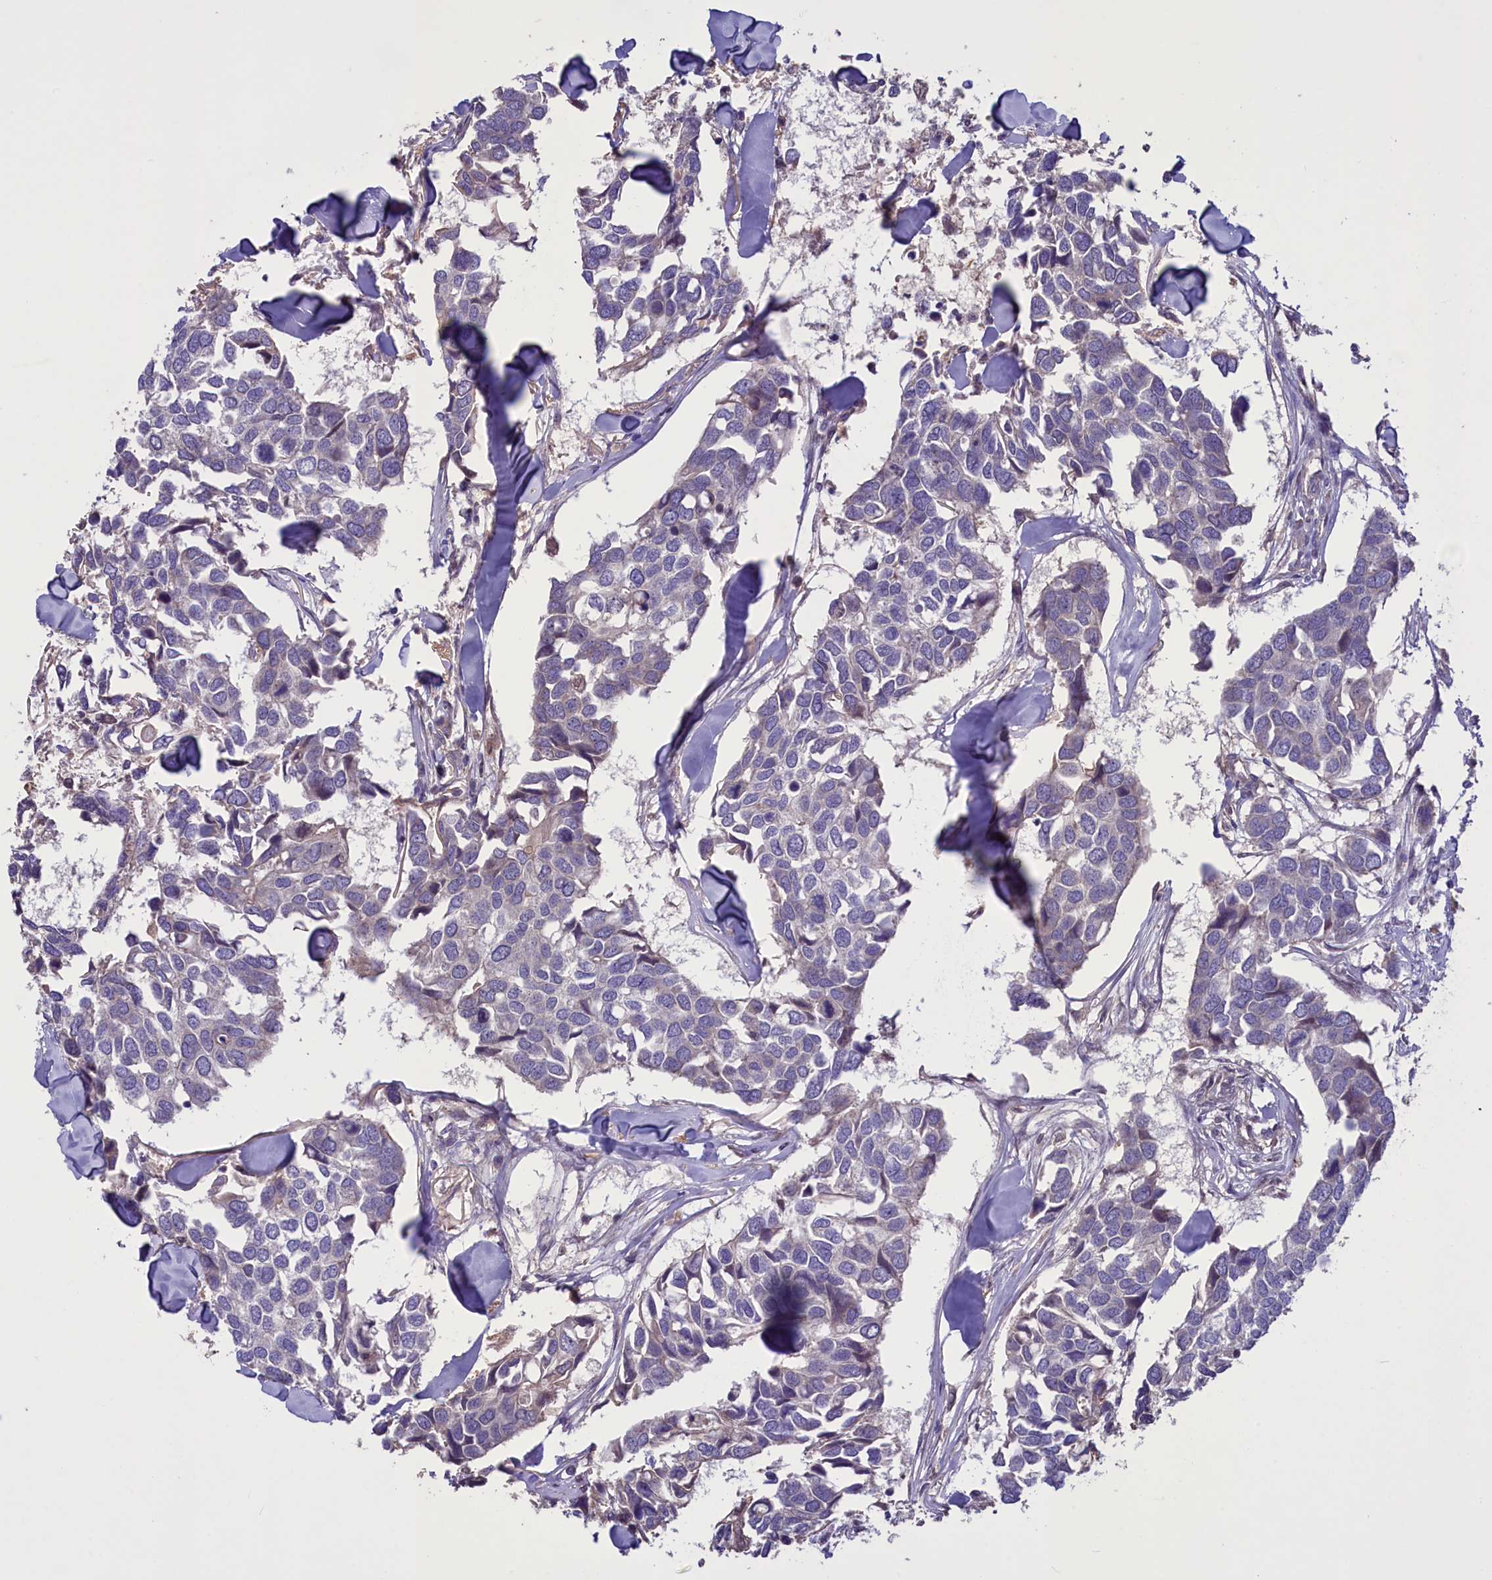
{"staining": {"intensity": "negative", "quantity": "none", "location": "none"}, "tissue": "breast cancer", "cell_type": "Tumor cells", "image_type": "cancer", "snomed": [{"axis": "morphology", "description": "Duct carcinoma"}, {"axis": "topography", "description": "Breast"}], "caption": "Immunohistochemistry histopathology image of neoplastic tissue: human breast cancer stained with DAB reveals no significant protein expression in tumor cells.", "gene": "CCDC125", "patient": {"sex": "female", "age": 83}}